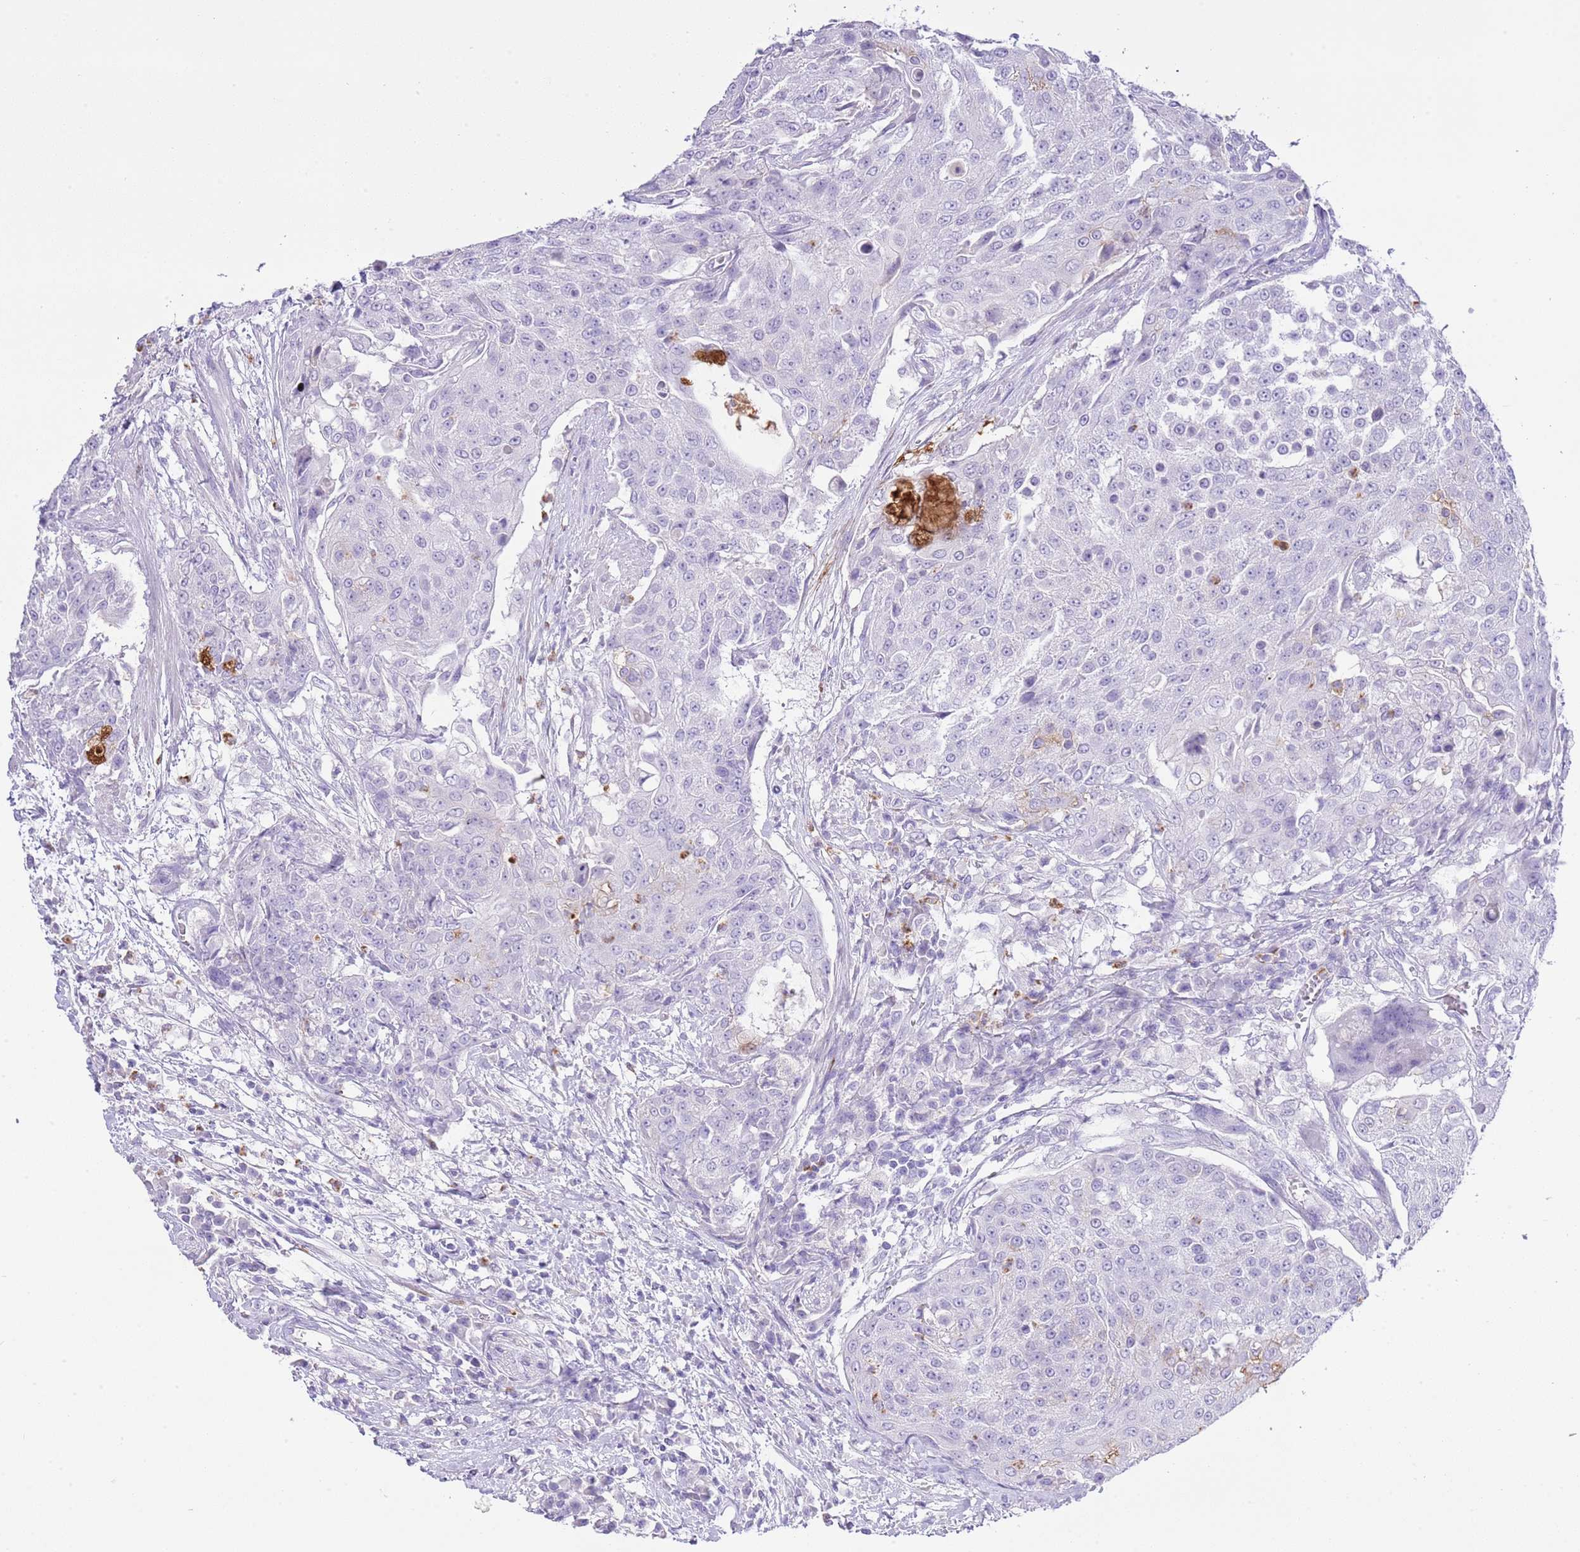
{"staining": {"intensity": "negative", "quantity": "none", "location": "none"}, "tissue": "urothelial cancer", "cell_type": "Tumor cells", "image_type": "cancer", "snomed": [{"axis": "morphology", "description": "Urothelial carcinoma, High grade"}, {"axis": "topography", "description": "Urinary bladder"}], "caption": "Immunohistochemistry micrograph of neoplastic tissue: human high-grade urothelial carcinoma stained with DAB (3,3'-diaminobenzidine) shows no significant protein positivity in tumor cells. Brightfield microscopy of immunohistochemistry stained with DAB (brown) and hematoxylin (blue), captured at high magnification.", "gene": "OR2Z1", "patient": {"sex": "female", "age": 63}}